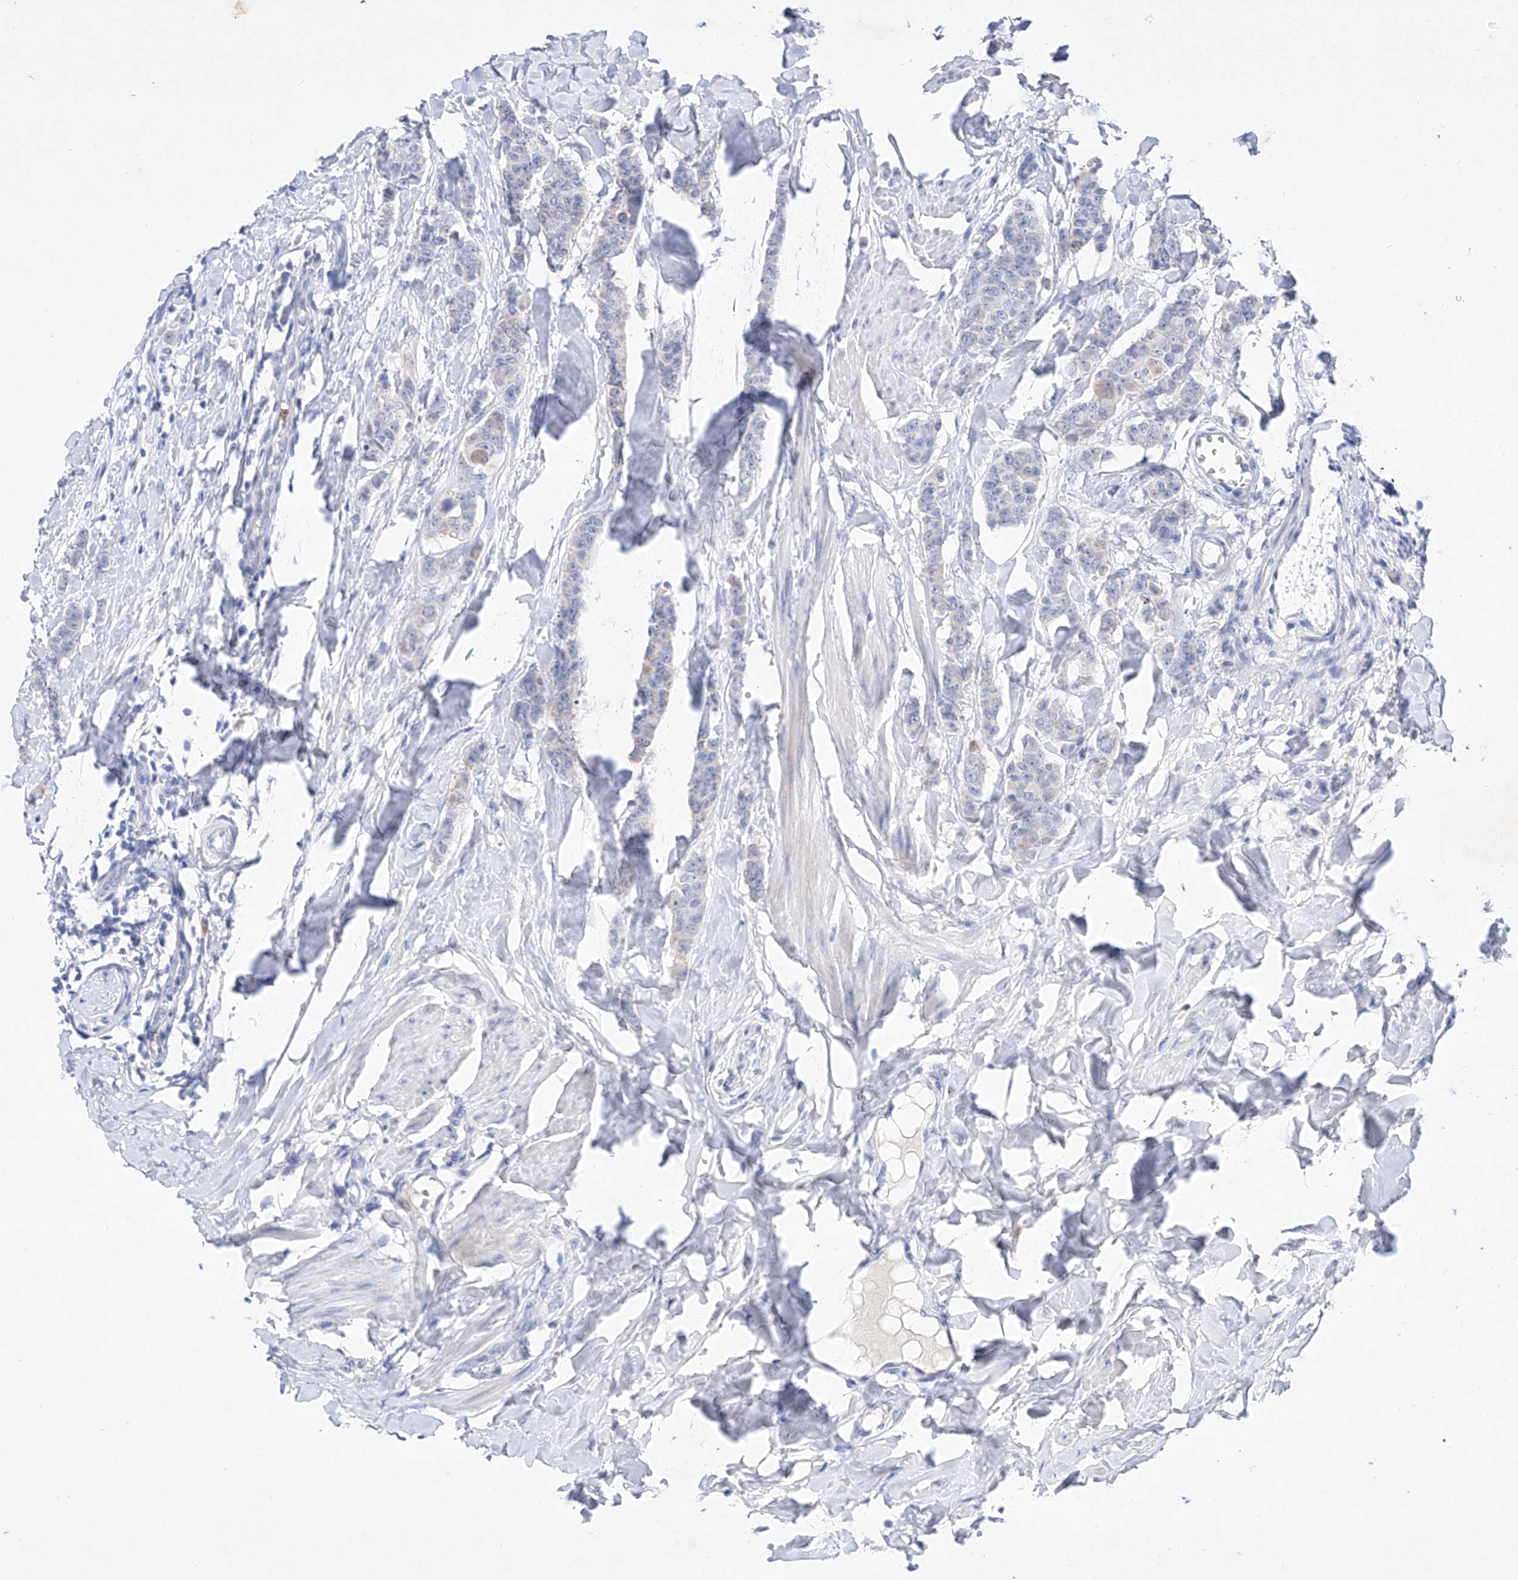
{"staining": {"intensity": "negative", "quantity": "none", "location": "none"}, "tissue": "breast cancer", "cell_type": "Tumor cells", "image_type": "cancer", "snomed": [{"axis": "morphology", "description": "Duct carcinoma"}, {"axis": "topography", "description": "Breast"}], "caption": "Breast infiltrating ductal carcinoma was stained to show a protein in brown. There is no significant expression in tumor cells.", "gene": "TM7SF2", "patient": {"sex": "female", "age": 40}}